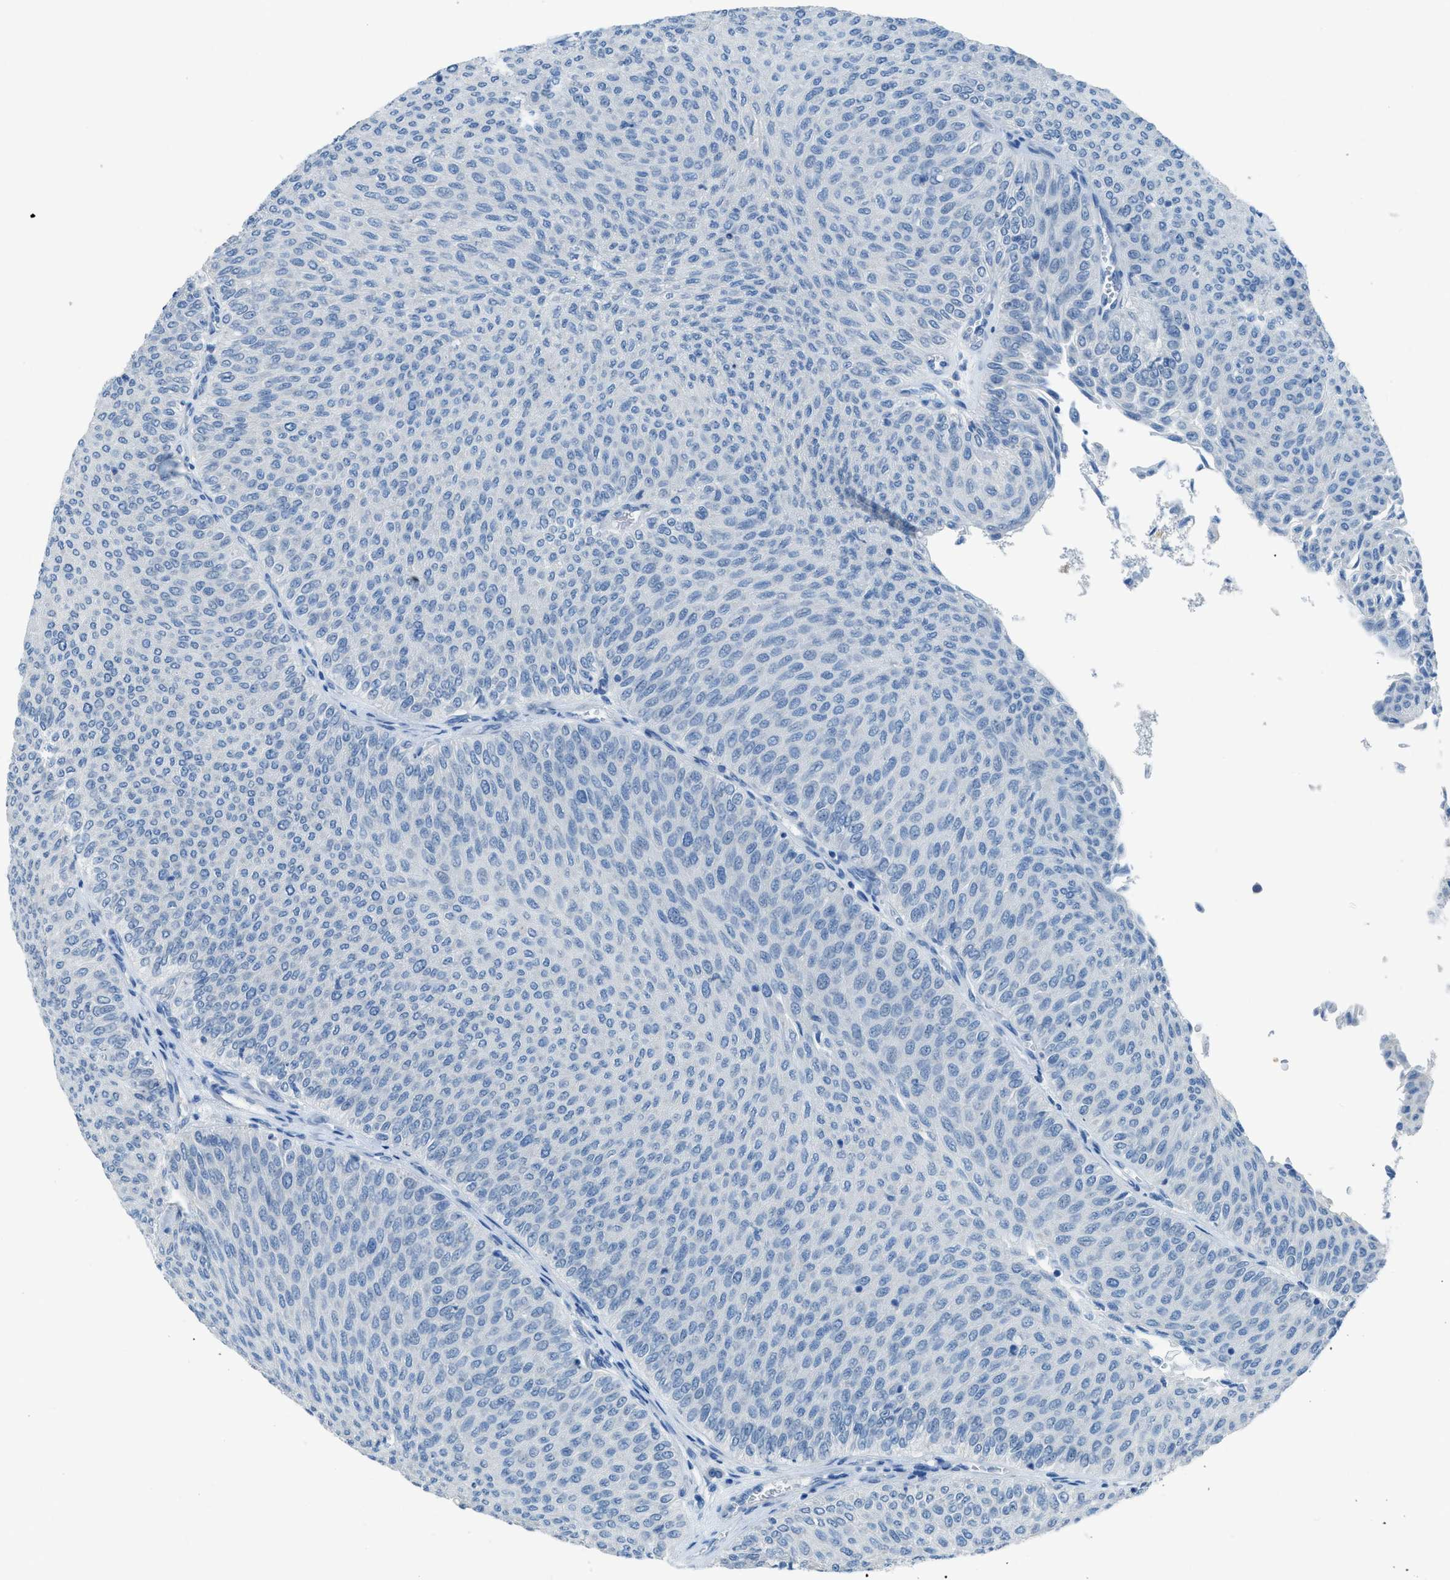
{"staining": {"intensity": "negative", "quantity": "none", "location": "none"}, "tissue": "urothelial cancer", "cell_type": "Tumor cells", "image_type": "cancer", "snomed": [{"axis": "morphology", "description": "Urothelial carcinoma, Low grade"}, {"axis": "topography", "description": "Urinary bladder"}], "caption": "This is an immunohistochemistry histopathology image of urothelial cancer. There is no positivity in tumor cells.", "gene": "ACAN", "patient": {"sex": "male", "age": 78}}